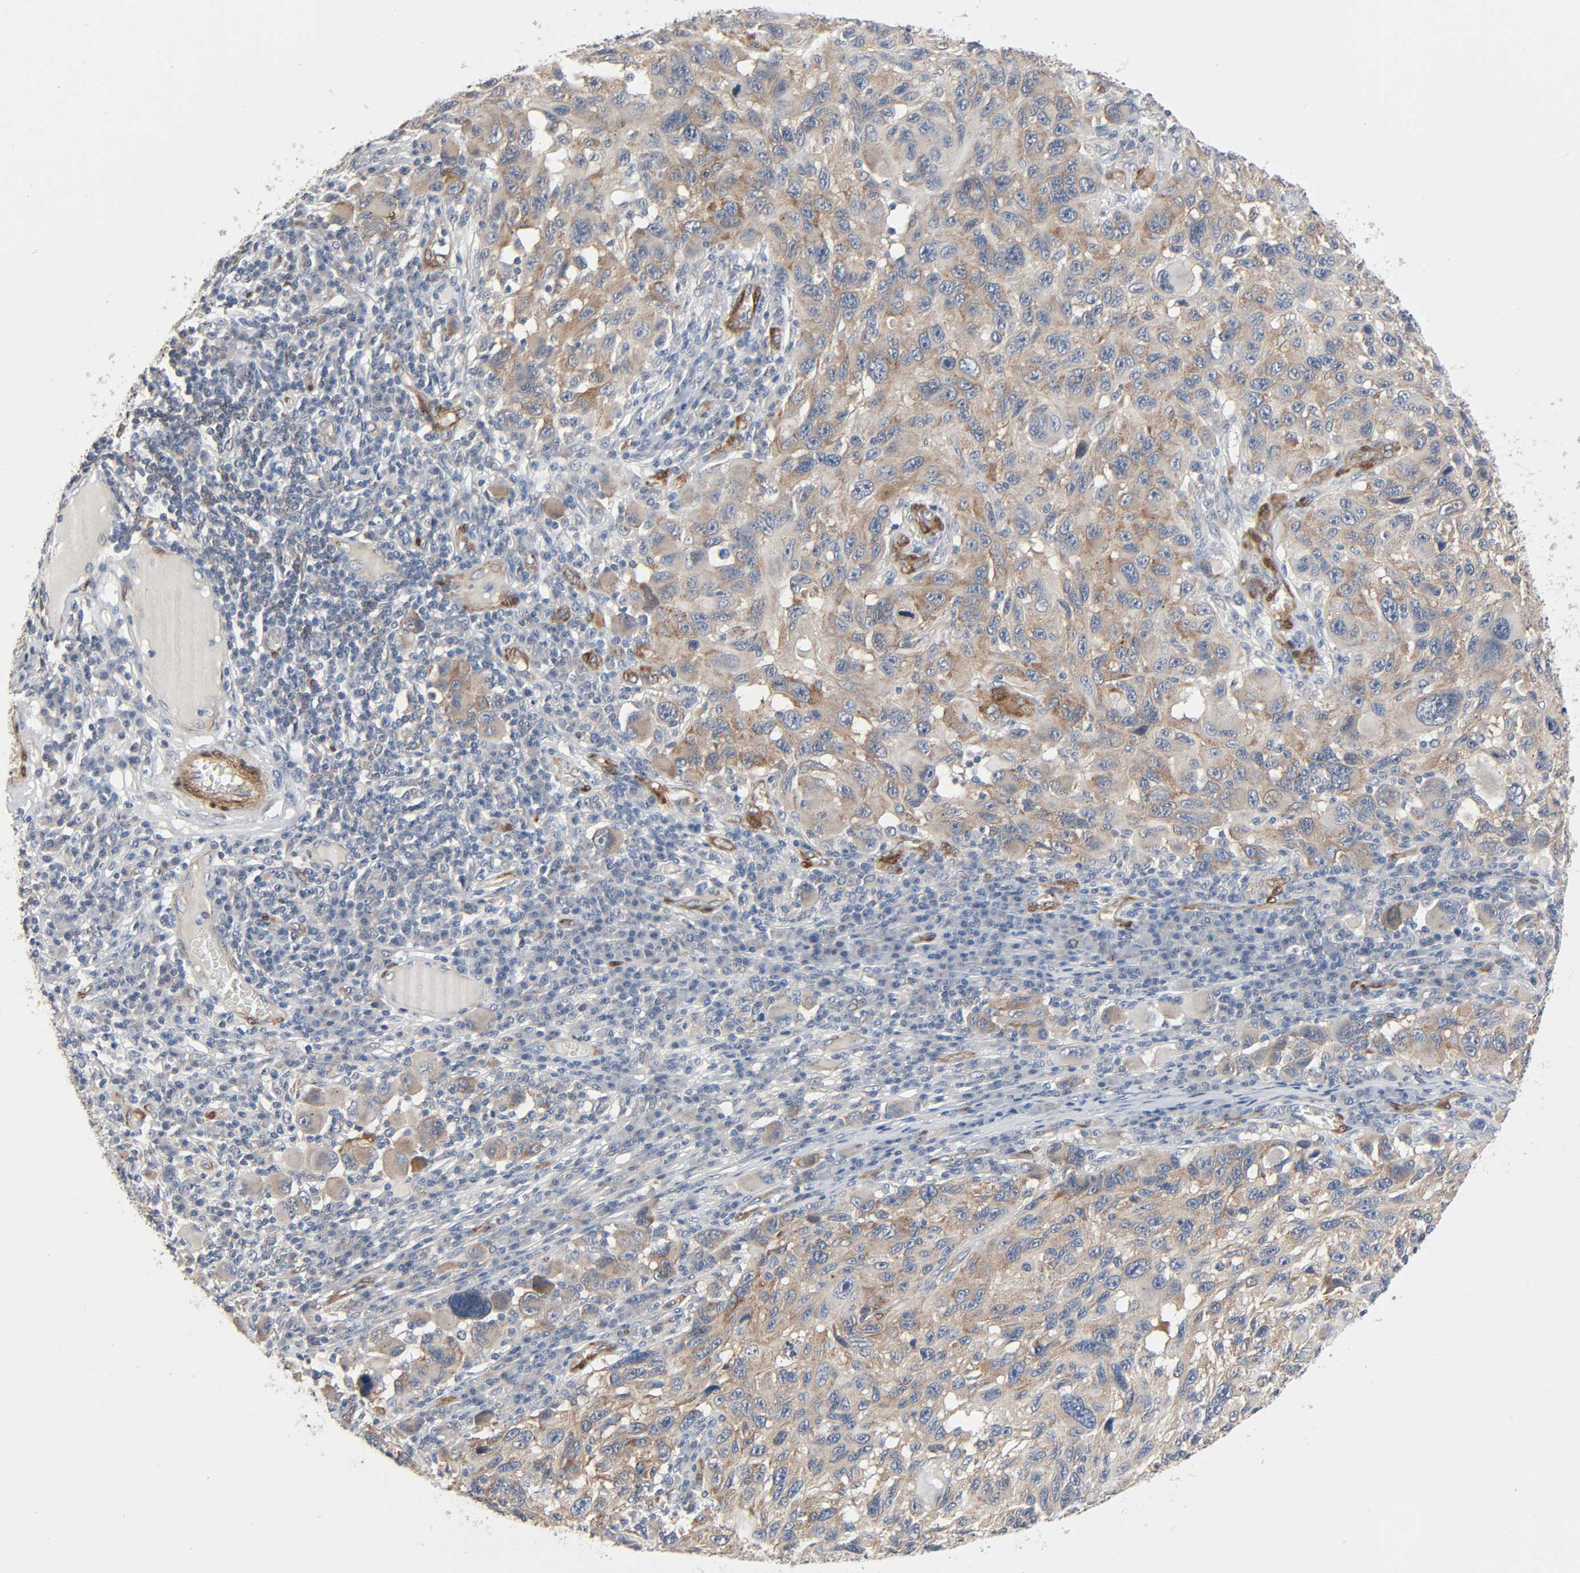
{"staining": {"intensity": "moderate", "quantity": ">75%", "location": "cytoplasmic/membranous"}, "tissue": "melanoma", "cell_type": "Tumor cells", "image_type": "cancer", "snomed": [{"axis": "morphology", "description": "Malignant melanoma, NOS"}, {"axis": "topography", "description": "Skin"}], "caption": "Protein staining of malignant melanoma tissue reveals moderate cytoplasmic/membranous positivity in approximately >75% of tumor cells.", "gene": "PTK2", "patient": {"sex": "male", "age": 53}}